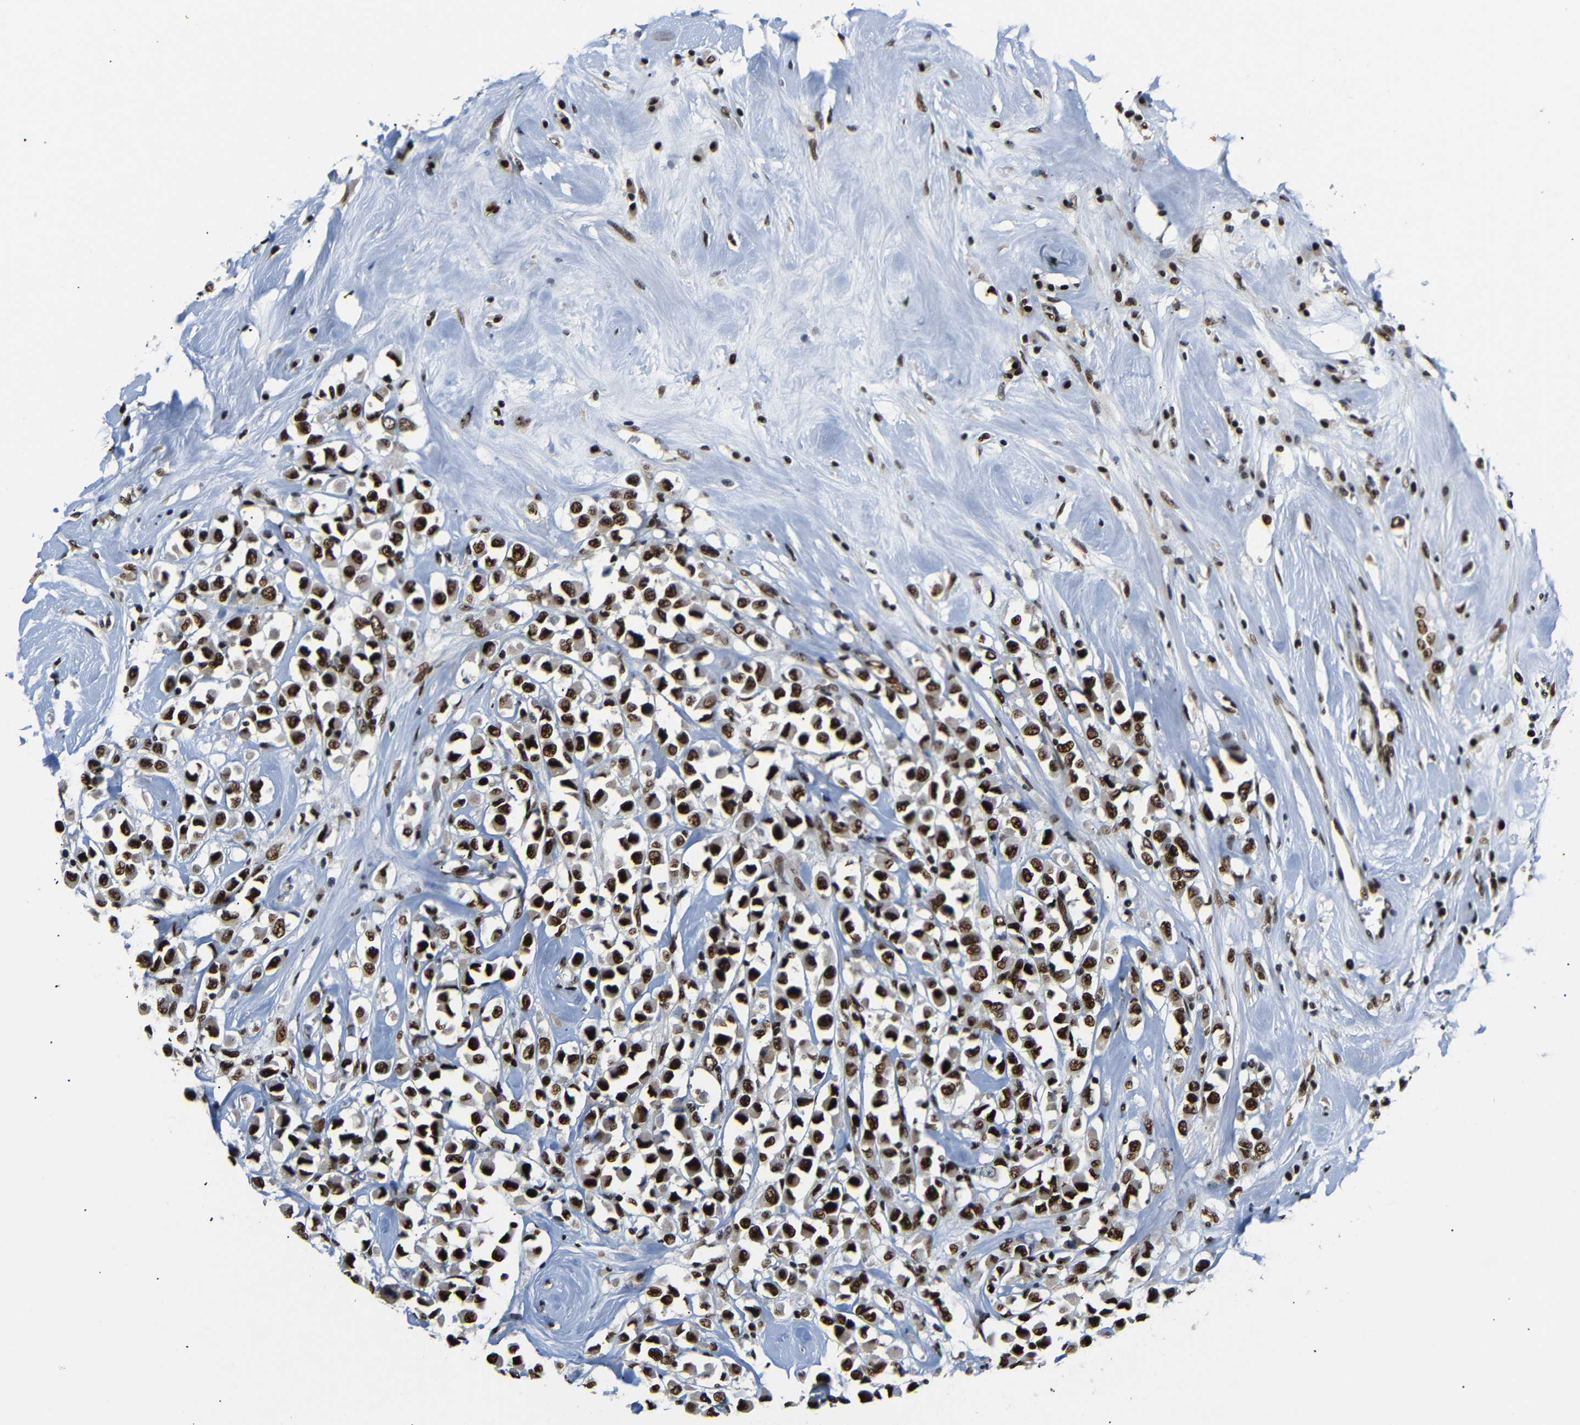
{"staining": {"intensity": "strong", "quantity": ">75%", "location": "nuclear"}, "tissue": "breast cancer", "cell_type": "Tumor cells", "image_type": "cancer", "snomed": [{"axis": "morphology", "description": "Duct carcinoma"}, {"axis": "topography", "description": "Breast"}], "caption": "DAB (3,3'-diaminobenzidine) immunohistochemical staining of human breast intraductal carcinoma displays strong nuclear protein staining in about >75% of tumor cells.", "gene": "SETDB2", "patient": {"sex": "female", "age": 61}}